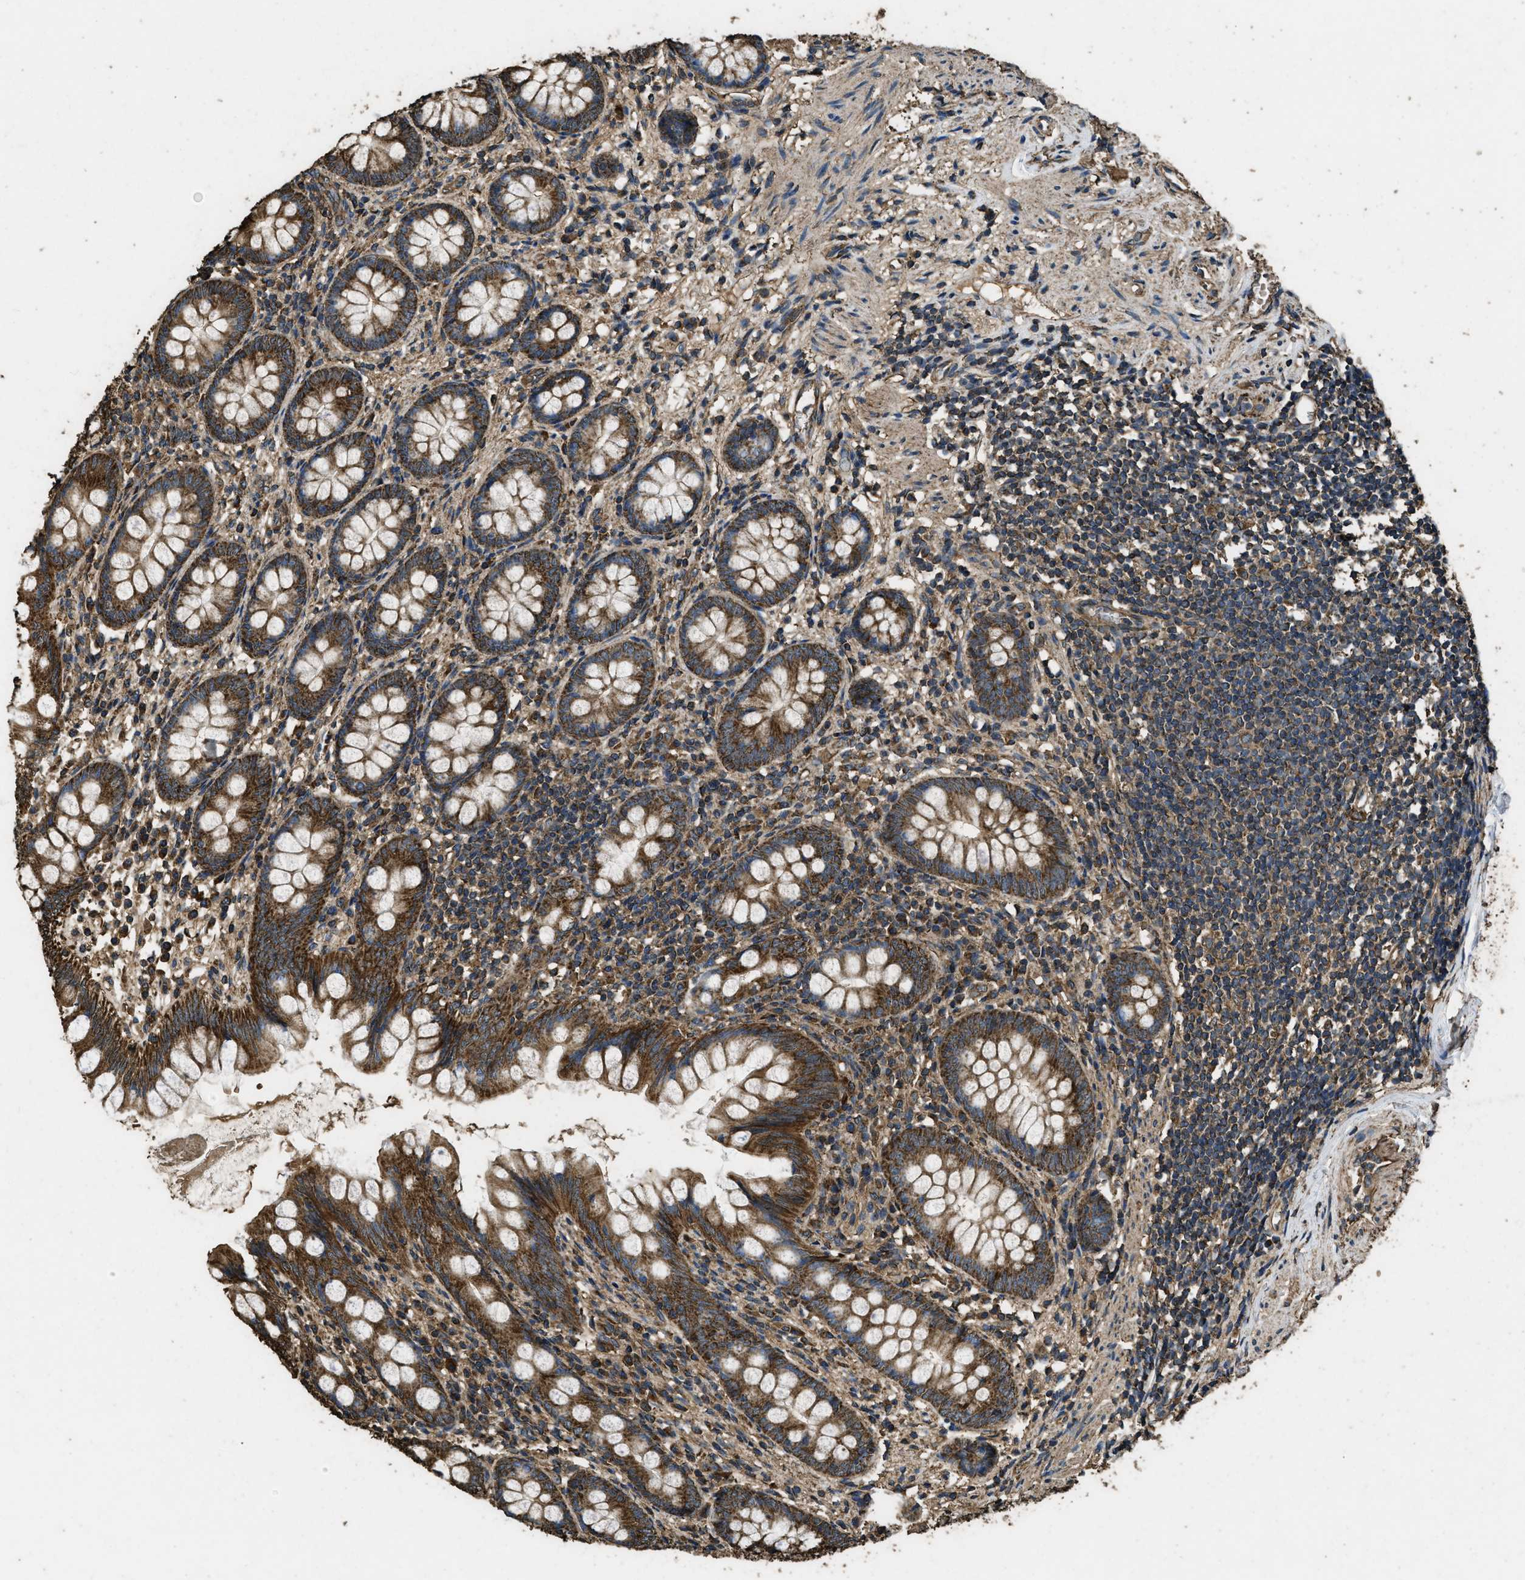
{"staining": {"intensity": "strong", "quantity": ">75%", "location": "cytoplasmic/membranous"}, "tissue": "appendix", "cell_type": "Glandular cells", "image_type": "normal", "snomed": [{"axis": "morphology", "description": "Normal tissue, NOS"}, {"axis": "topography", "description": "Appendix"}], "caption": "Immunohistochemistry (DAB (3,3'-diaminobenzidine)) staining of benign human appendix exhibits strong cytoplasmic/membranous protein positivity in approximately >75% of glandular cells. (IHC, brightfield microscopy, high magnification).", "gene": "CYRIA", "patient": {"sex": "female", "age": 77}}